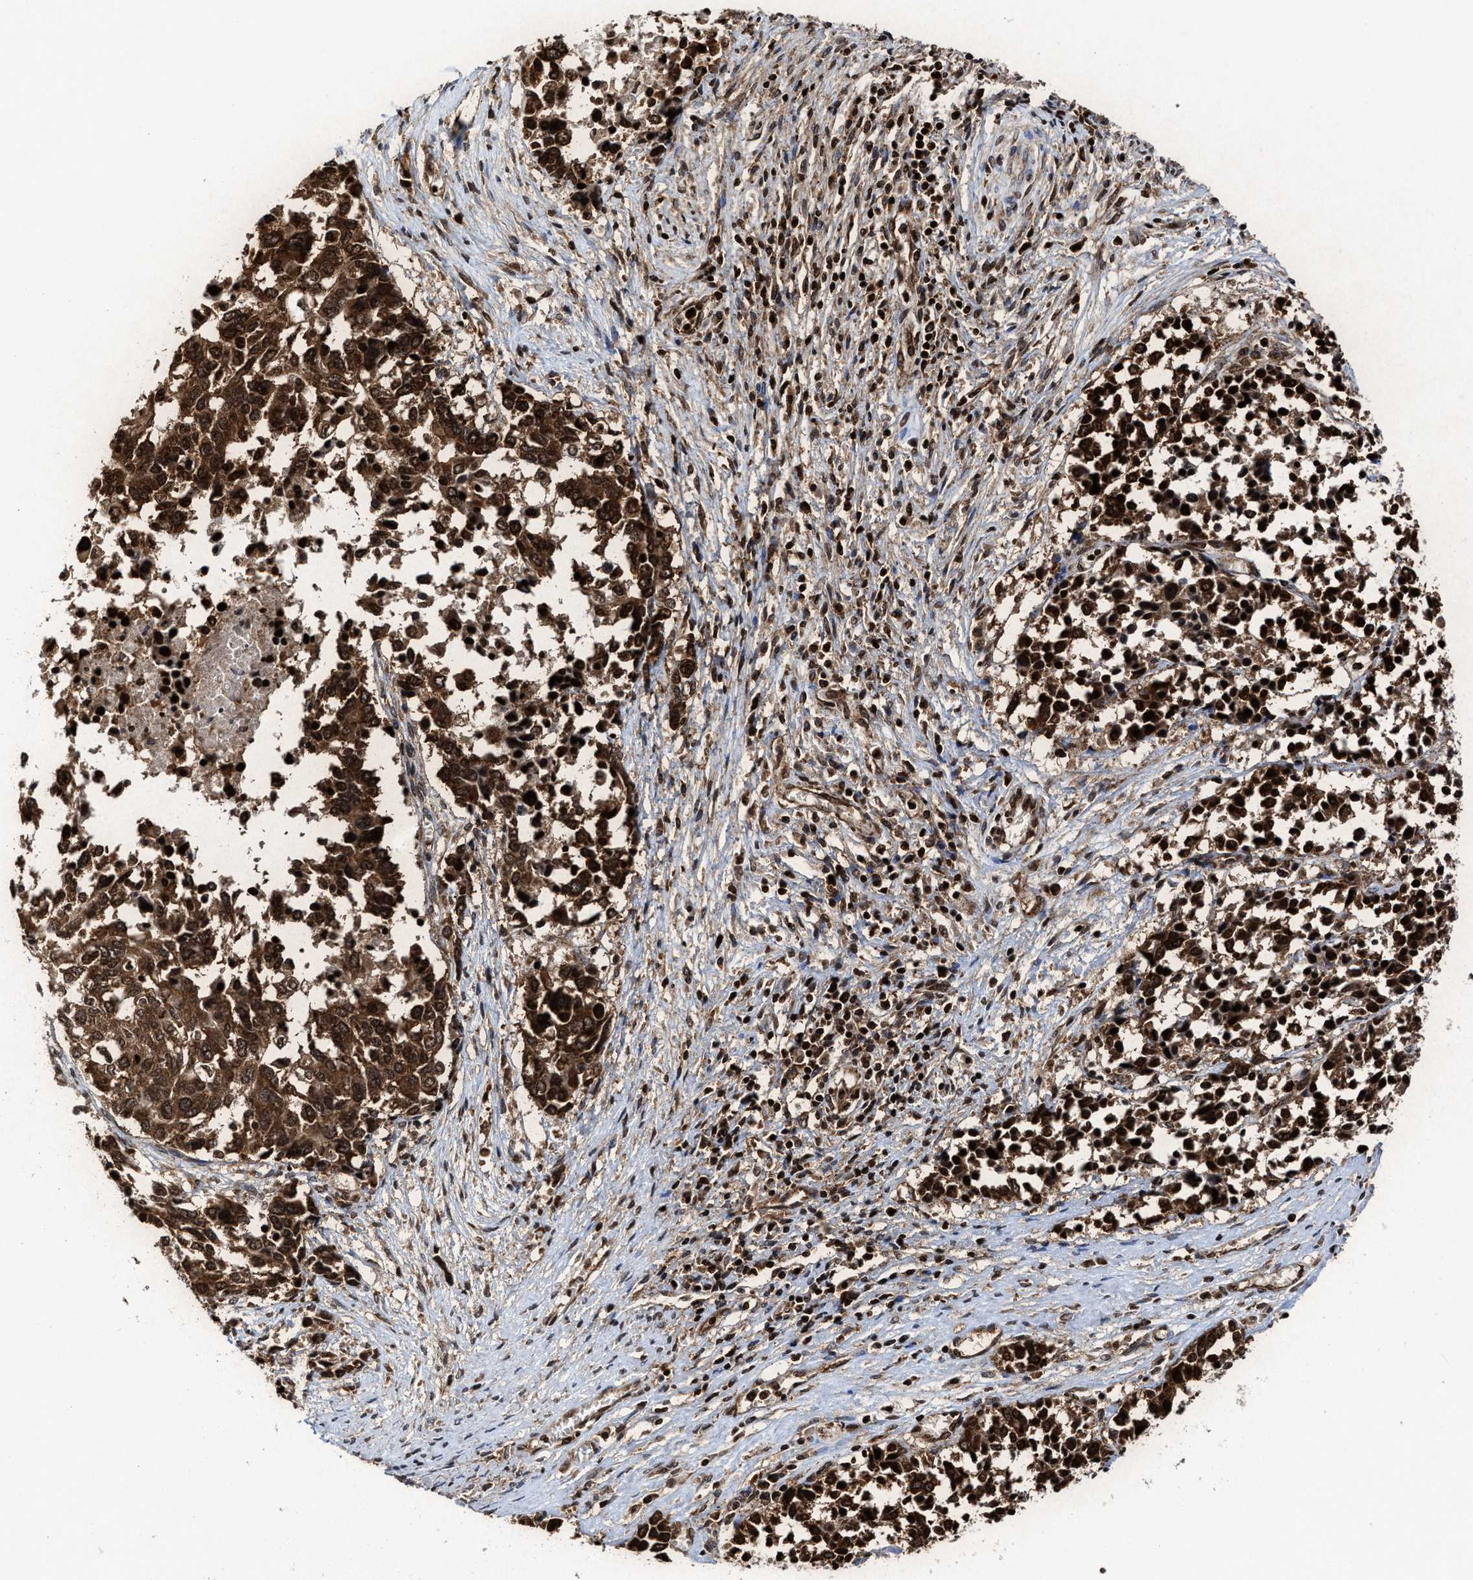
{"staining": {"intensity": "strong", "quantity": ">75%", "location": "cytoplasmic/membranous,nuclear"}, "tissue": "ovarian cancer", "cell_type": "Tumor cells", "image_type": "cancer", "snomed": [{"axis": "morphology", "description": "Cystadenocarcinoma, serous, NOS"}, {"axis": "topography", "description": "Ovary"}], "caption": "Immunohistochemistry histopathology image of neoplastic tissue: ovarian cancer stained using IHC exhibits high levels of strong protein expression localized specifically in the cytoplasmic/membranous and nuclear of tumor cells, appearing as a cytoplasmic/membranous and nuclear brown color.", "gene": "ALYREF", "patient": {"sex": "female", "age": 44}}